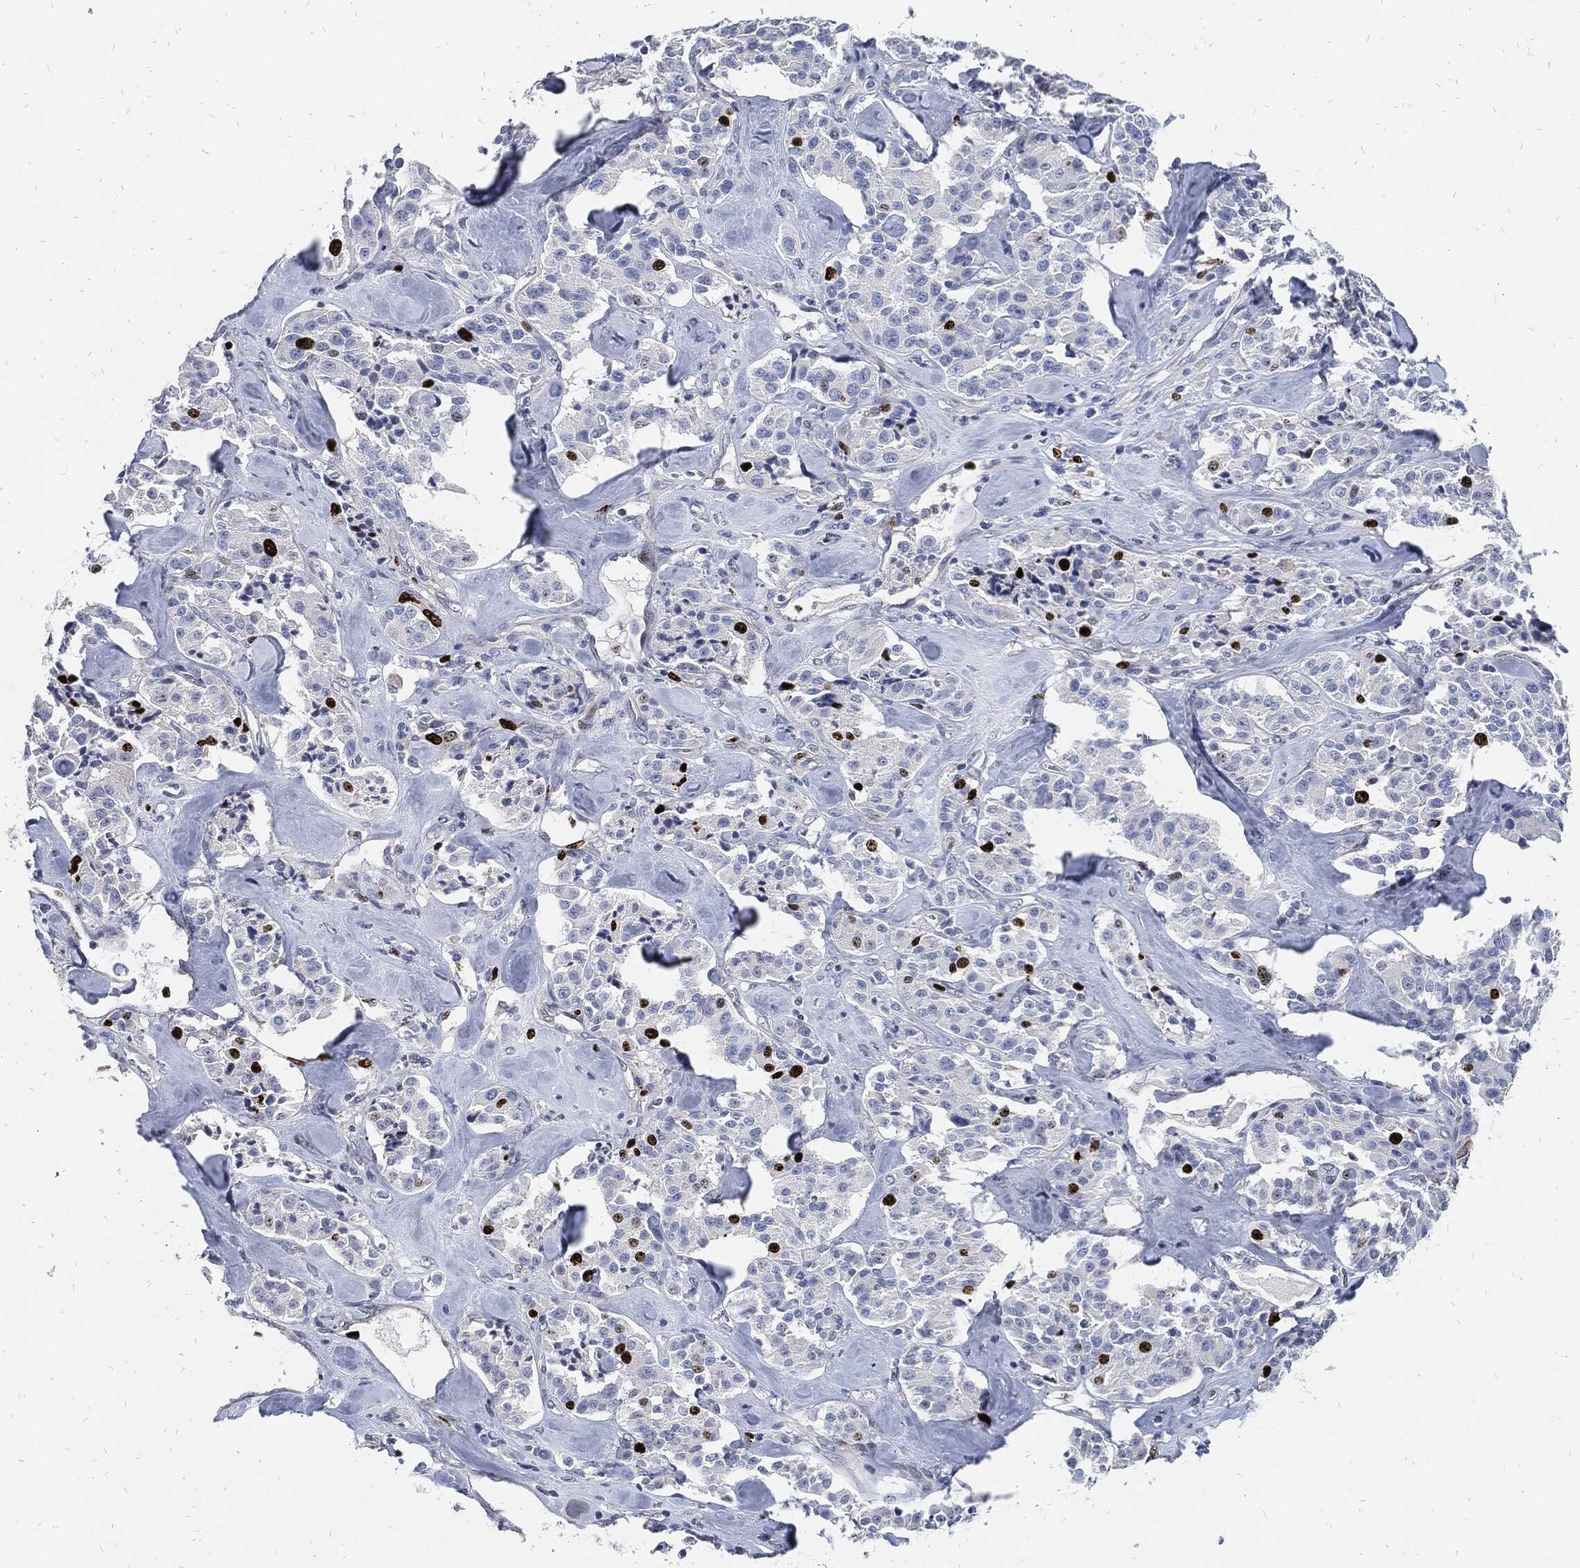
{"staining": {"intensity": "strong", "quantity": "<25%", "location": "nuclear"}, "tissue": "carcinoid", "cell_type": "Tumor cells", "image_type": "cancer", "snomed": [{"axis": "morphology", "description": "Carcinoid, malignant, NOS"}, {"axis": "topography", "description": "Pancreas"}], "caption": "Strong nuclear protein expression is identified in about <25% of tumor cells in malignant carcinoid. The protein of interest is stained brown, and the nuclei are stained in blue (DAB (3,3'-diaminobenzidine) IHC with brightfield microscopy, high magnification).", "gene": "MKI67", "patient": {"sex": "male", "age": 41}}